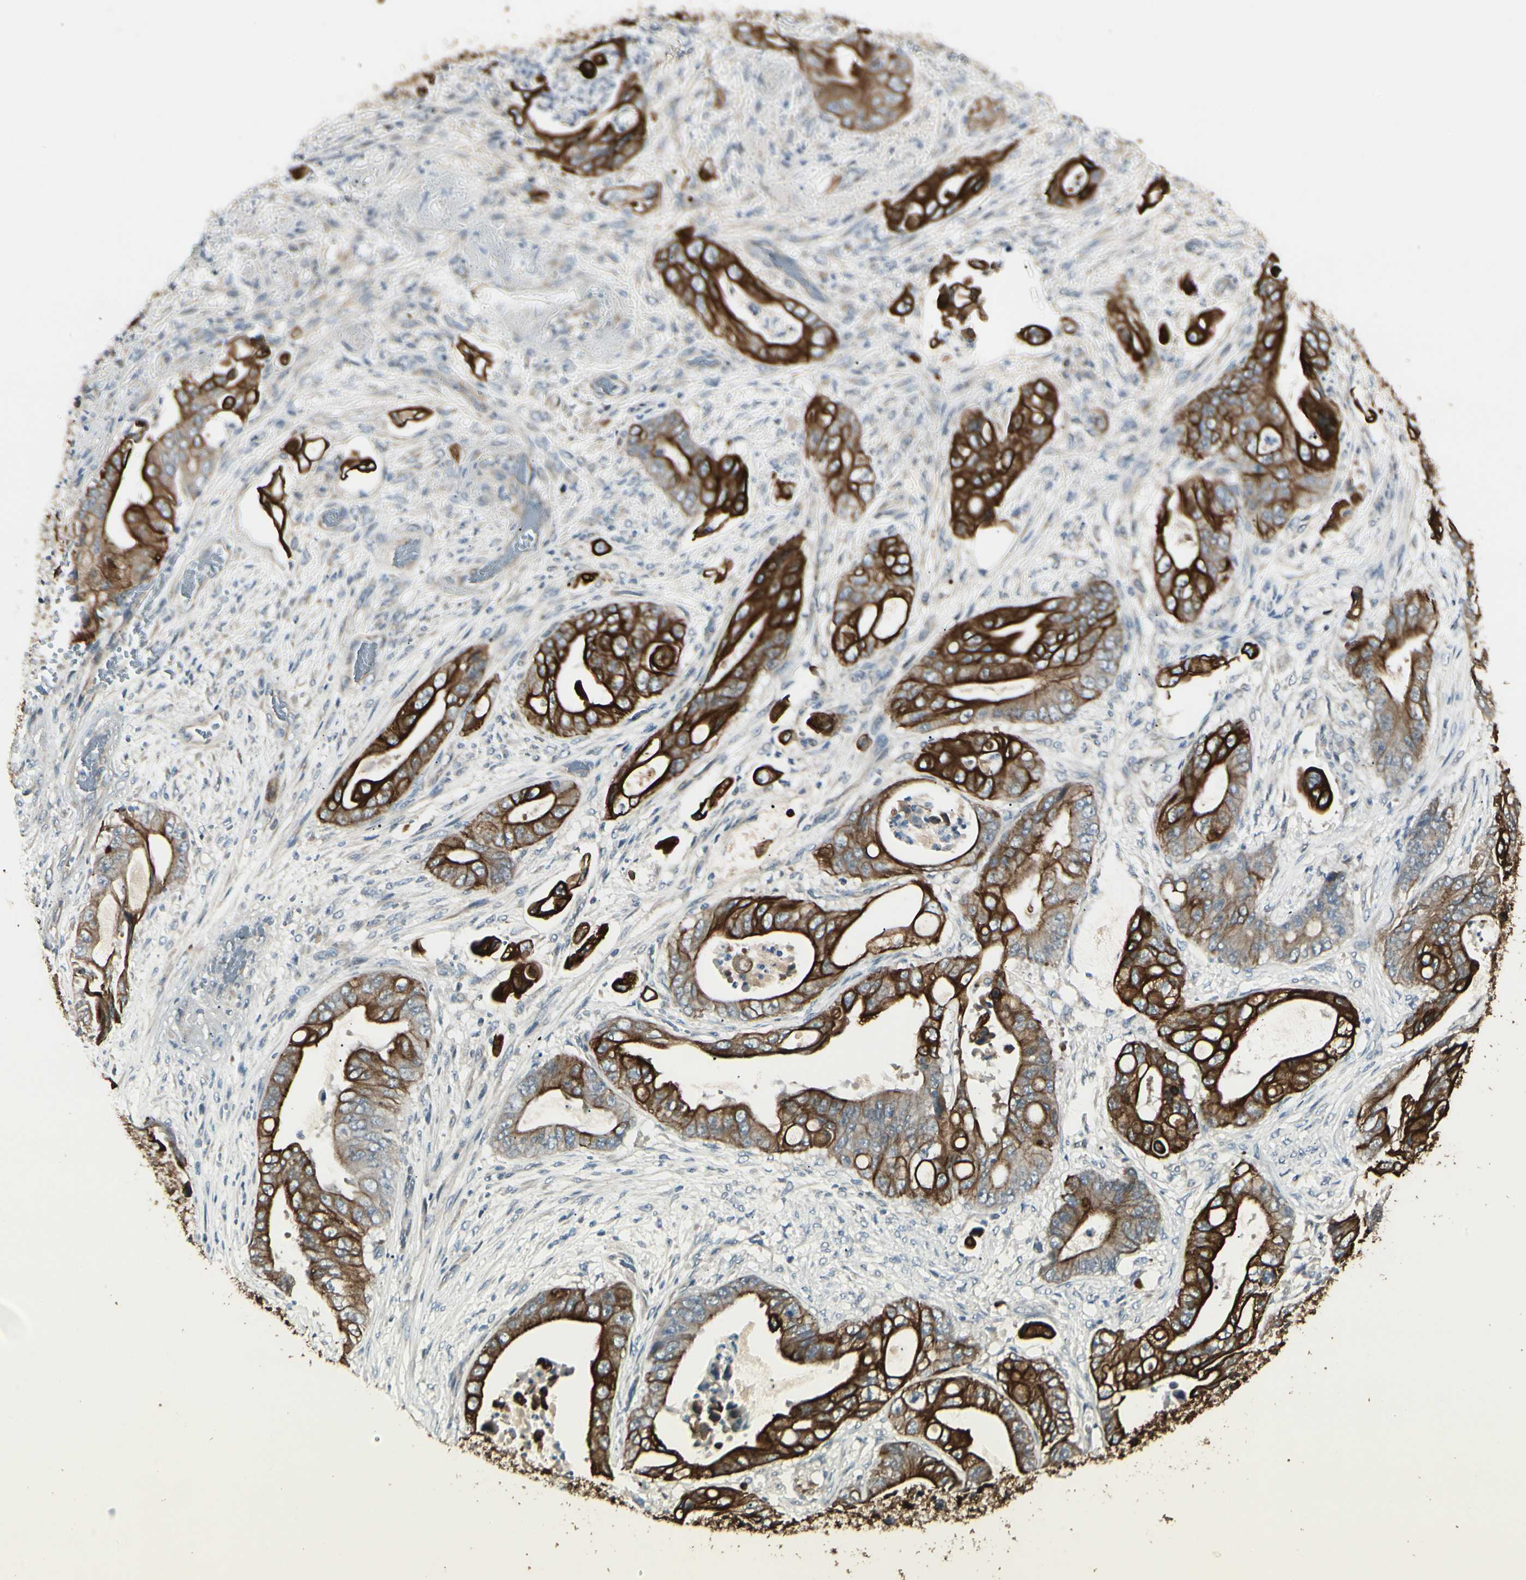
{"staining": {"intensity": "strong", "quantity": ">75%", "location": "cytoplasmic/membranous"}, "tissue": "stomach cancer", "cell_type": "Tumor cells", "image_type": "cancer", "snomed": [{"axis": "morphology", "description": "Adenocarcinoma, NOS"}, {"axis": "topography", "description": "Stomach"}], "caption": "Adenocarcinoma (stomach) stained with a brown dye displays strong cytoplasmic/membranous positive expression in approximately >75% of tumor cells.", "gene": "SKIL", "patient": {"sex": "female", "age": 73}}